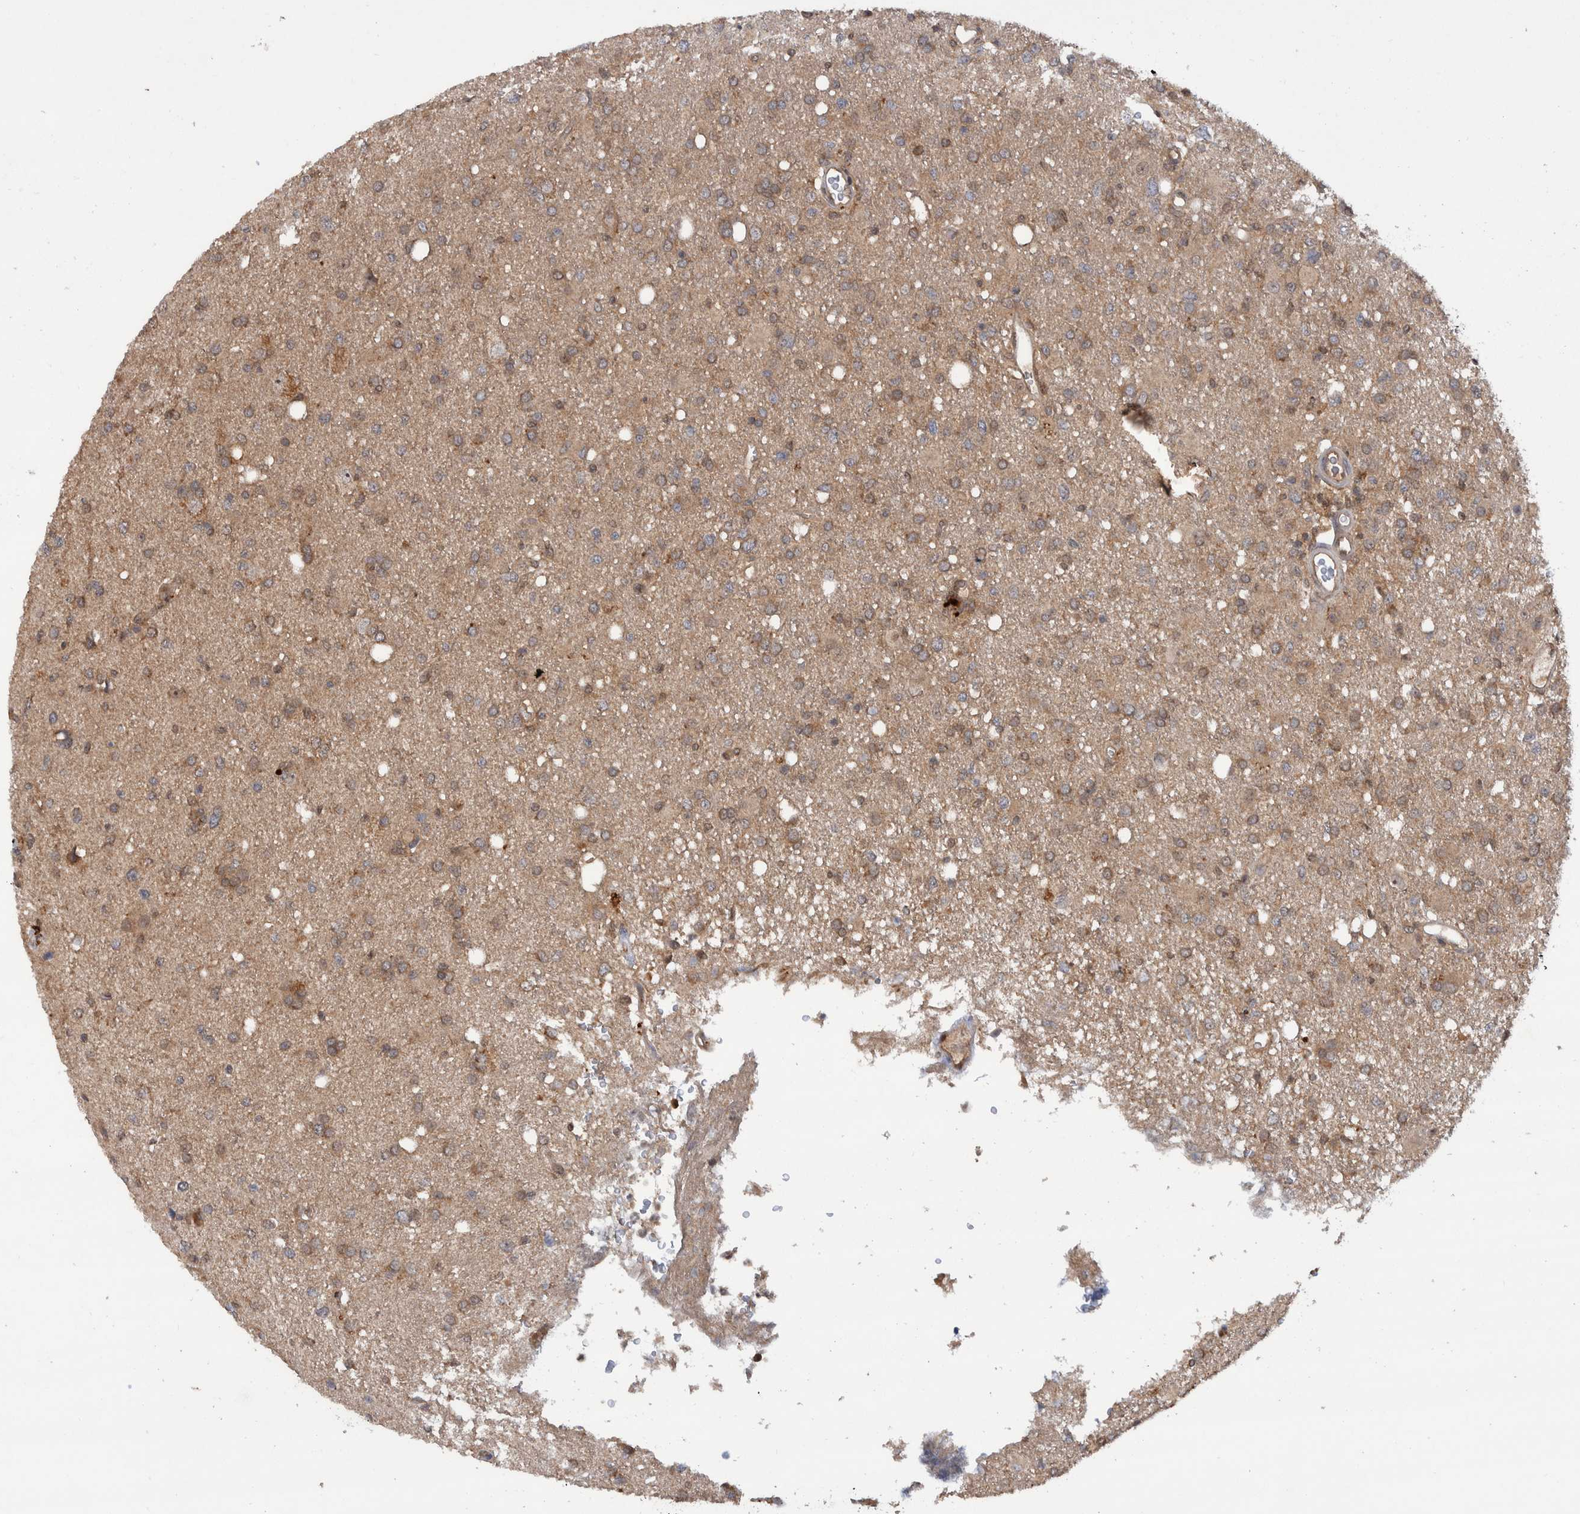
{"staining": {"intensity": "weak", "quantity": ">75%", "location": "cytoplasmic/membranous"}, "tissue": "glioma", "cell_type": "Tumor cells", "image_type": "cancer", "snomed": [{"axis": "morphology", "description": "Glioma, malignant, High grade"}, {"axis": "topography", "description": "Brain"}], "caption": "This micrograph shows immunohistochemistry staining of glioma, with low weak cytoplasmic/membranous positivity in about >75% of tumor cells.", "gene": "PLPBP", "patient": {"sex": "female", "age": 57}}